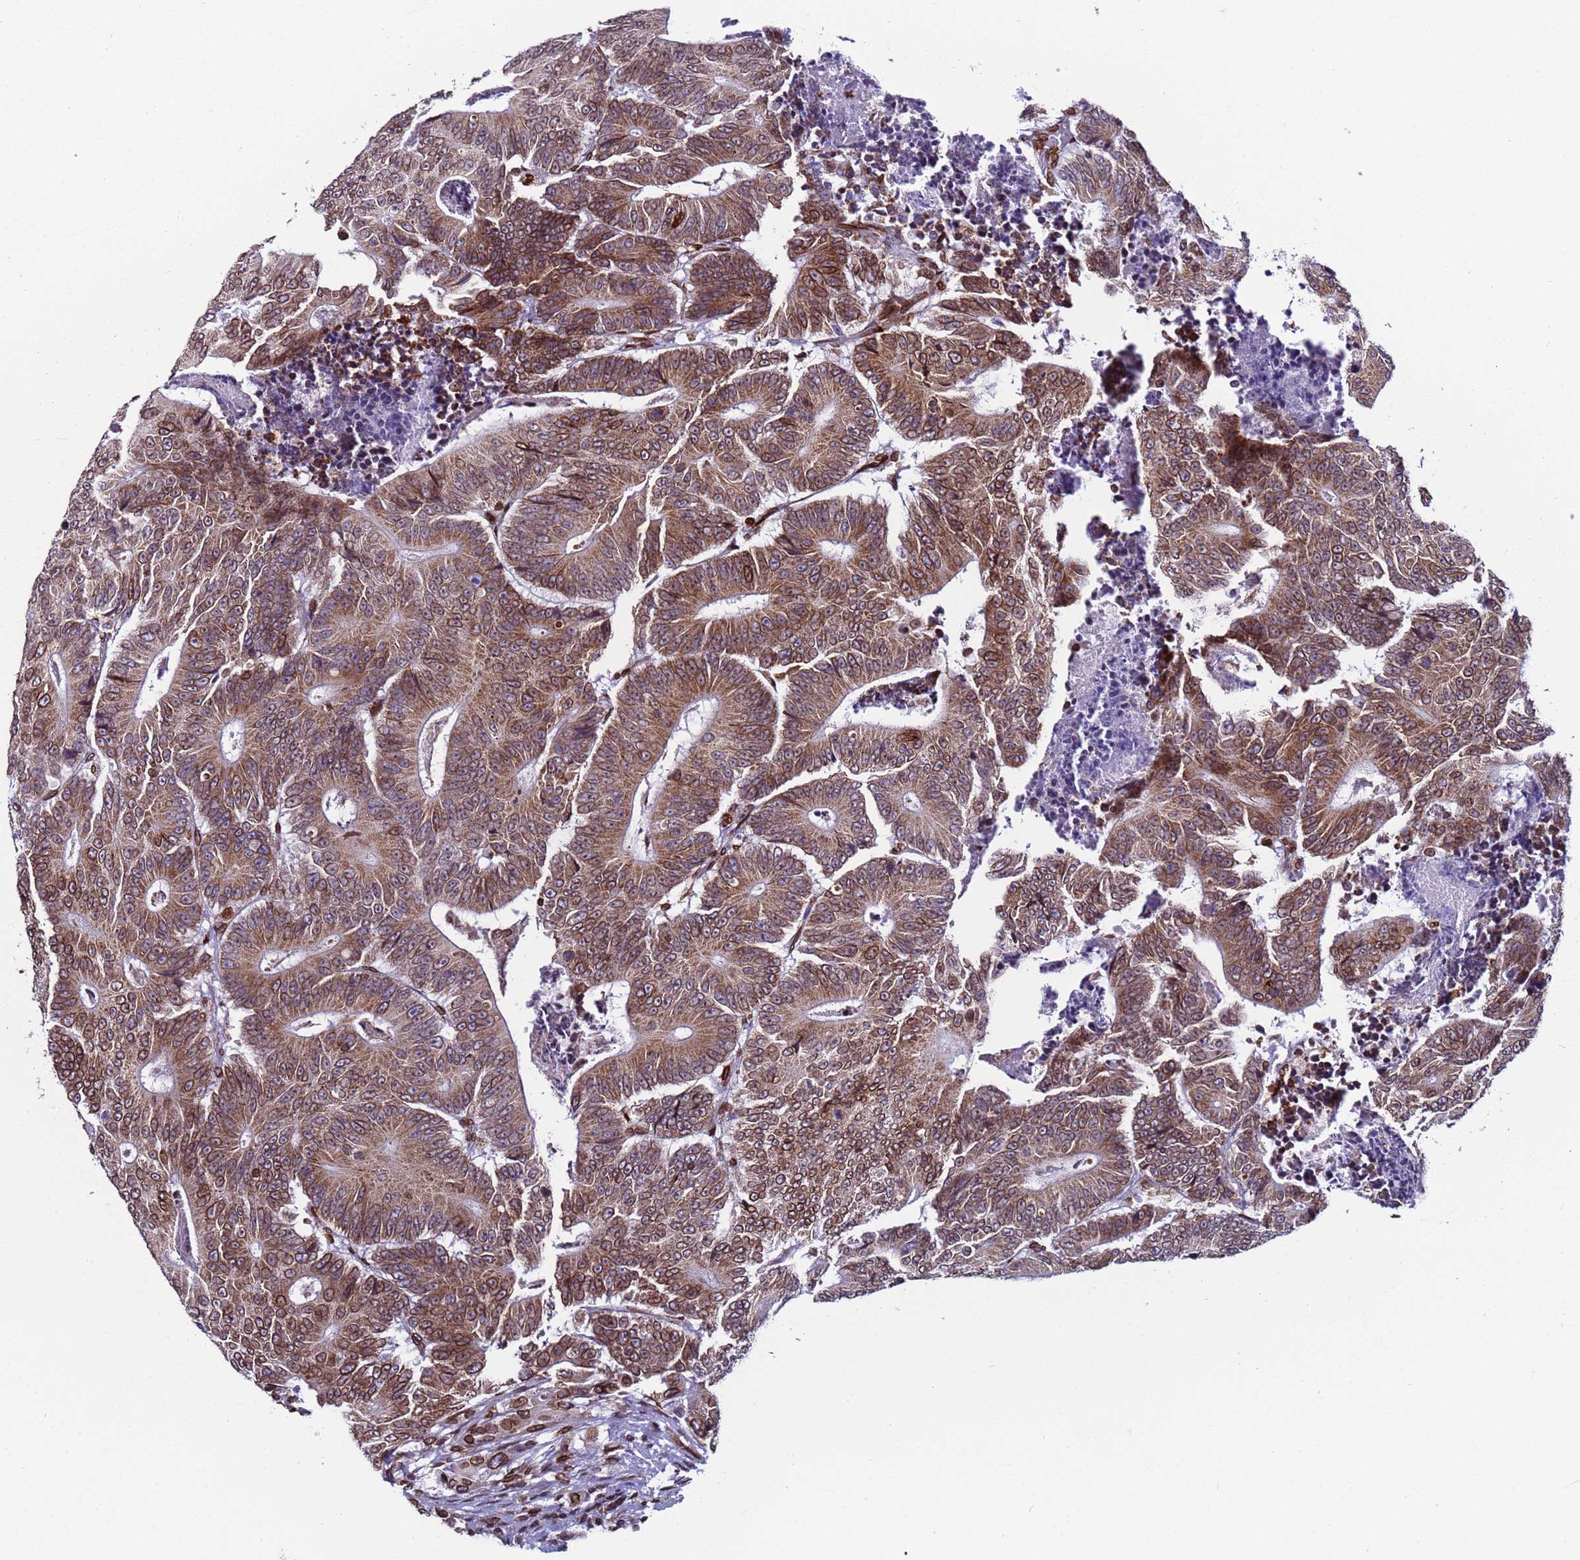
{"staining": {"intensity": "moderate", "quantity": ">75%", "location": "cytoplasmic/membranous,nuclear"}, "tissue": "colorectal cancer", "cell_type": "Tumor cells", "image_type": "cancer", "snomed": [{"axis": "morphology", "description": "Adenocarcinoma, NOS"}, {"axis": "topography", "description": "Colon"}], "caption": "Protein expression by immunohistochemistry shows moderate cytoplasmic/membranous and nuclear expression in about >75% of tumor cells in adenocarcinoma (colorectal).", "gene": "TOR1AIP1", "patient": {"sex": "male", "age": 83}}